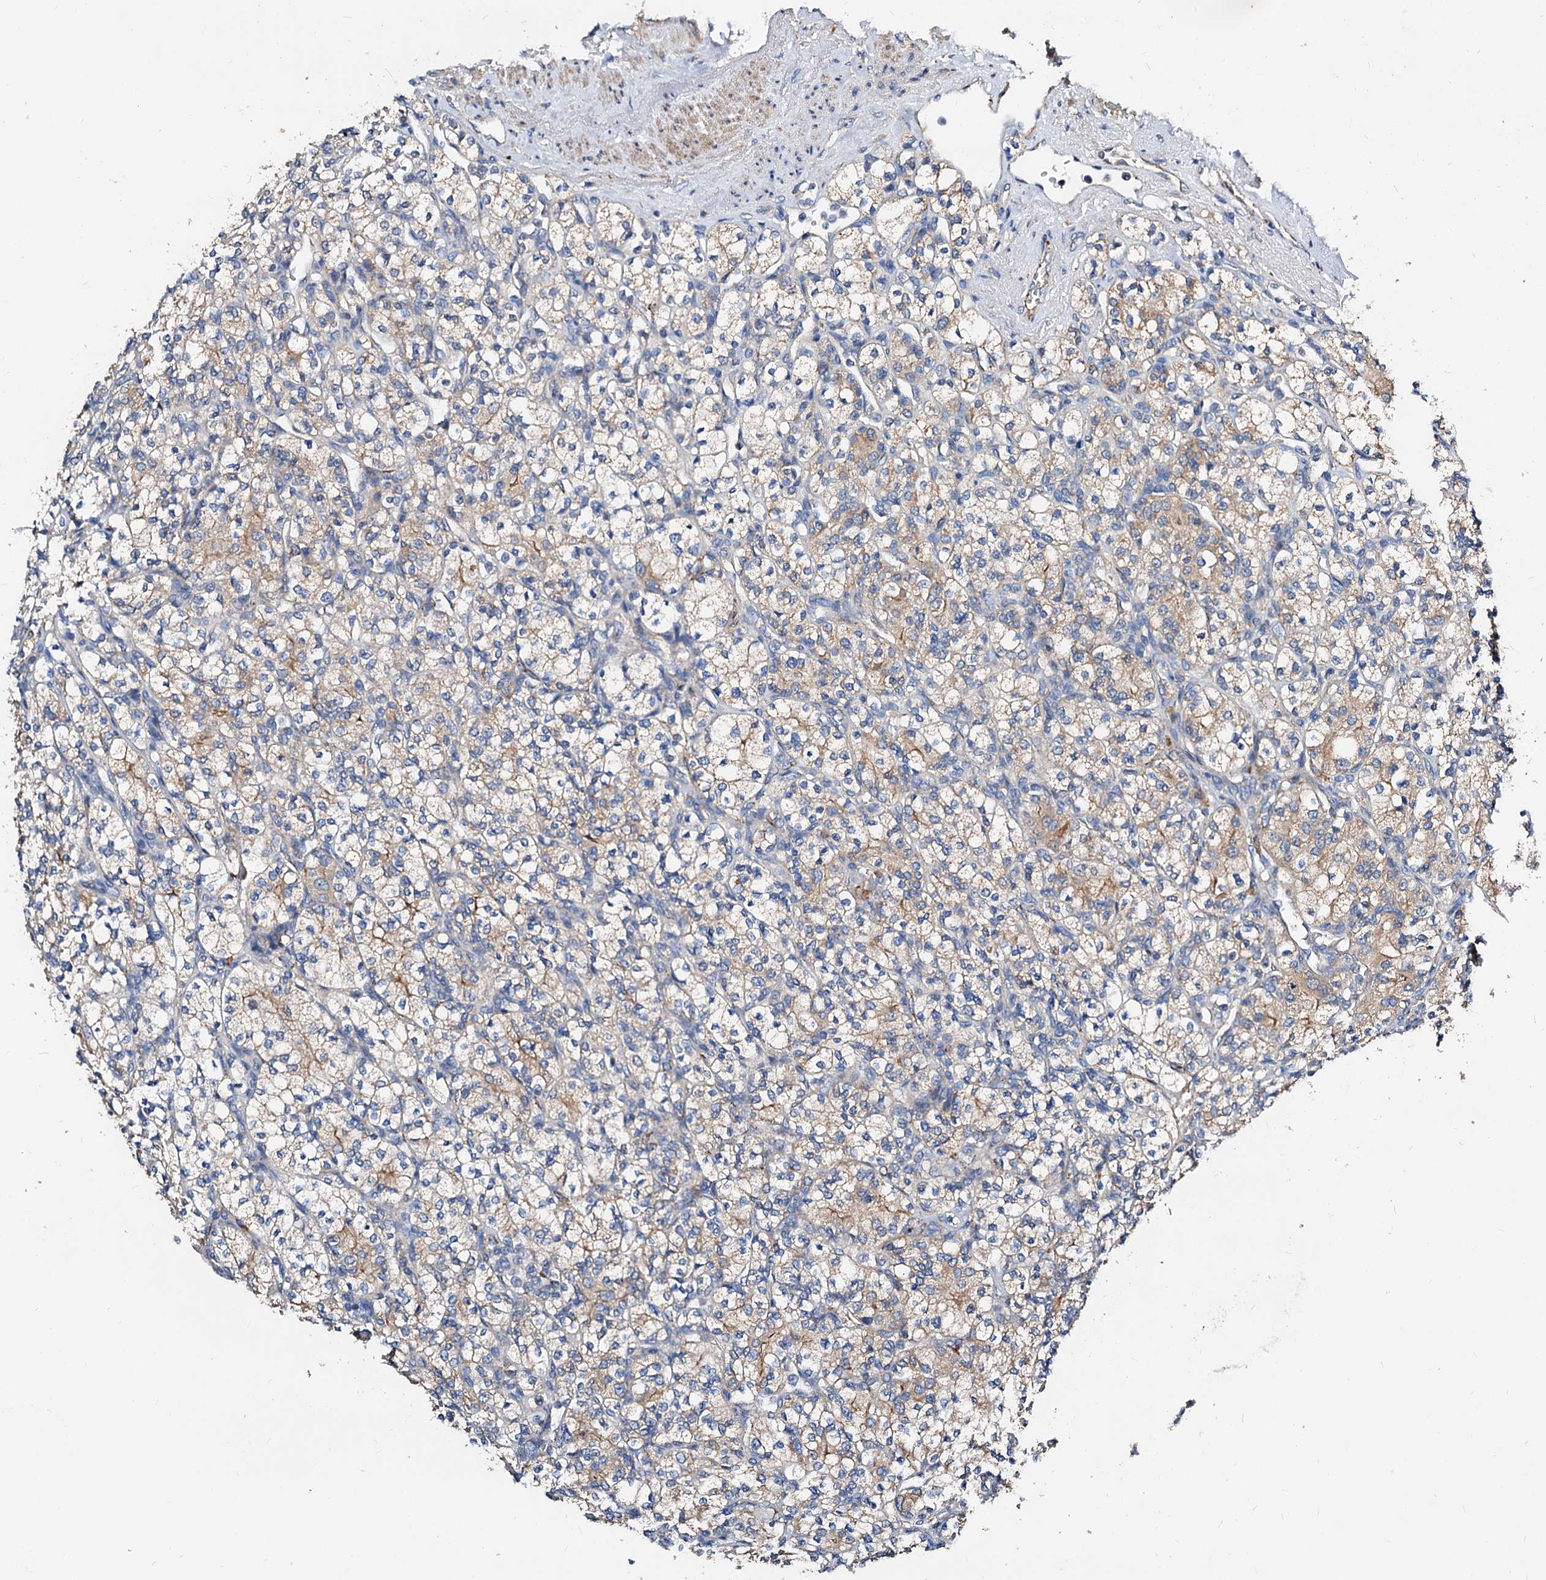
{"staining": {"intensity": "weak", "quantity": "25%-75%", "location": "cytoplasmic/membranous"}, "tissue": "renal cancer", "cell_type": "Tumor cells", "image_type": "cancer", "snomed": [{"axis": "morphology", "description": "Adenocarcinoma, NOS"}, {"axis": "topography", "description": "Kidney"}], "caption": "IHC staining of adenocarcinoma (renal), which reveals low levels of weak cytoplasmic/membranous expression in approximately 25%-75% of tumor cells indicating weak cytoplasmic/membranous protein staining. The staining was performed using DAB (3,3'-diaminobenzidine) (brown) for protein detection and nuclei were counterstained in hematoxylin (blue).", "gene": "FIBIN", "patient": {"sex": "male", "age": 77}}